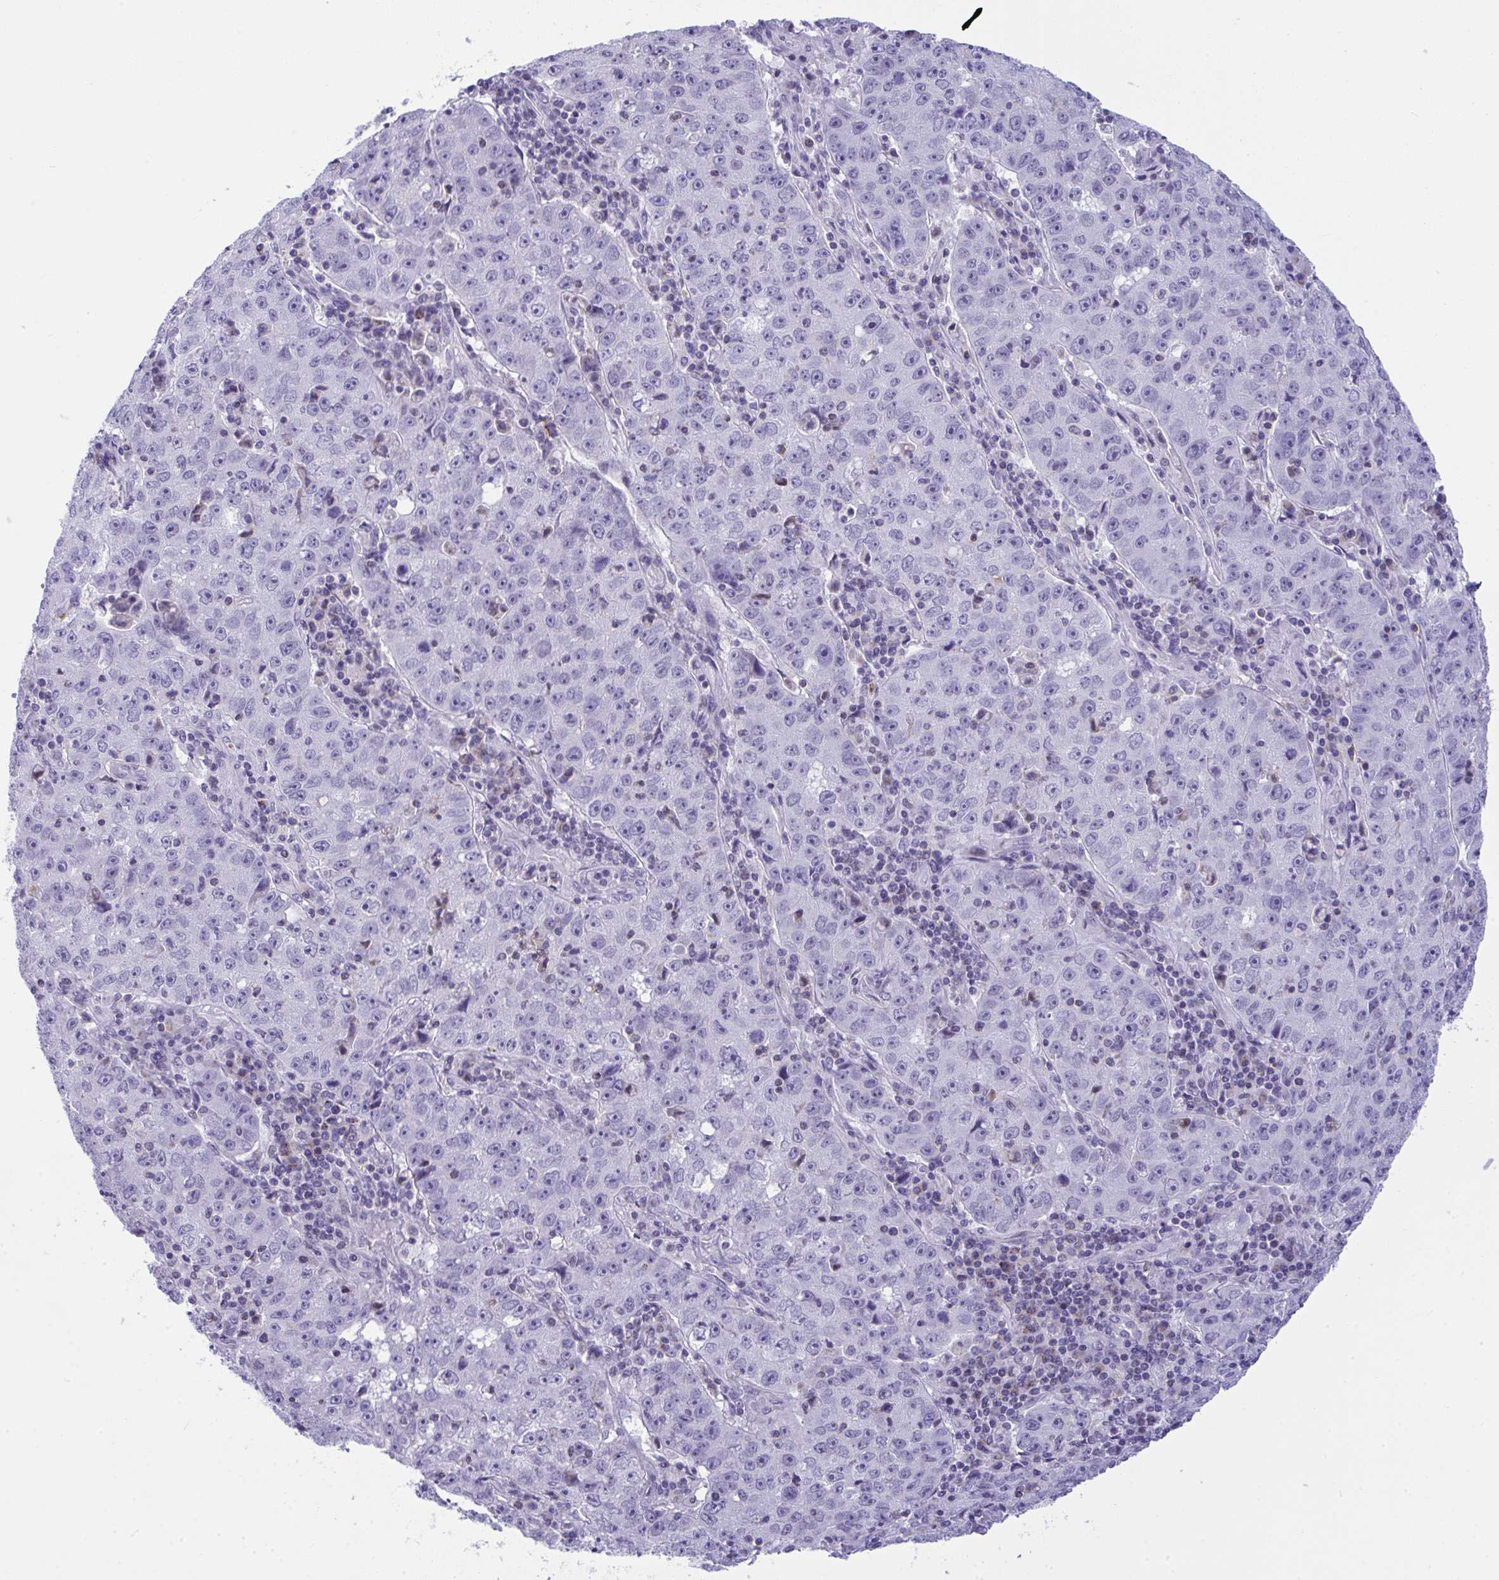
{"staining": {"intensity": "negative", "quantity": "none", "location": "none"}, "tissue": "lung cancer", "cell_type": "Tumor cells", "image_type": "cancer", "snomed": [{"axis": "morphology", "description": "Normal morphology"}, {"axis": "morphology", "description": "Adenocarcinoma, NOS"}, {"axis": "topography", "description": "Lymph node"}, {"axis": "topography", "description": "Lung"}], "caption": "Protein analysis of lung adenocarcinoma exhibits no significant positivity in tumor cells.", "gene": "PLA2G12B", "patient": {"sex": "female", "age": 57}}